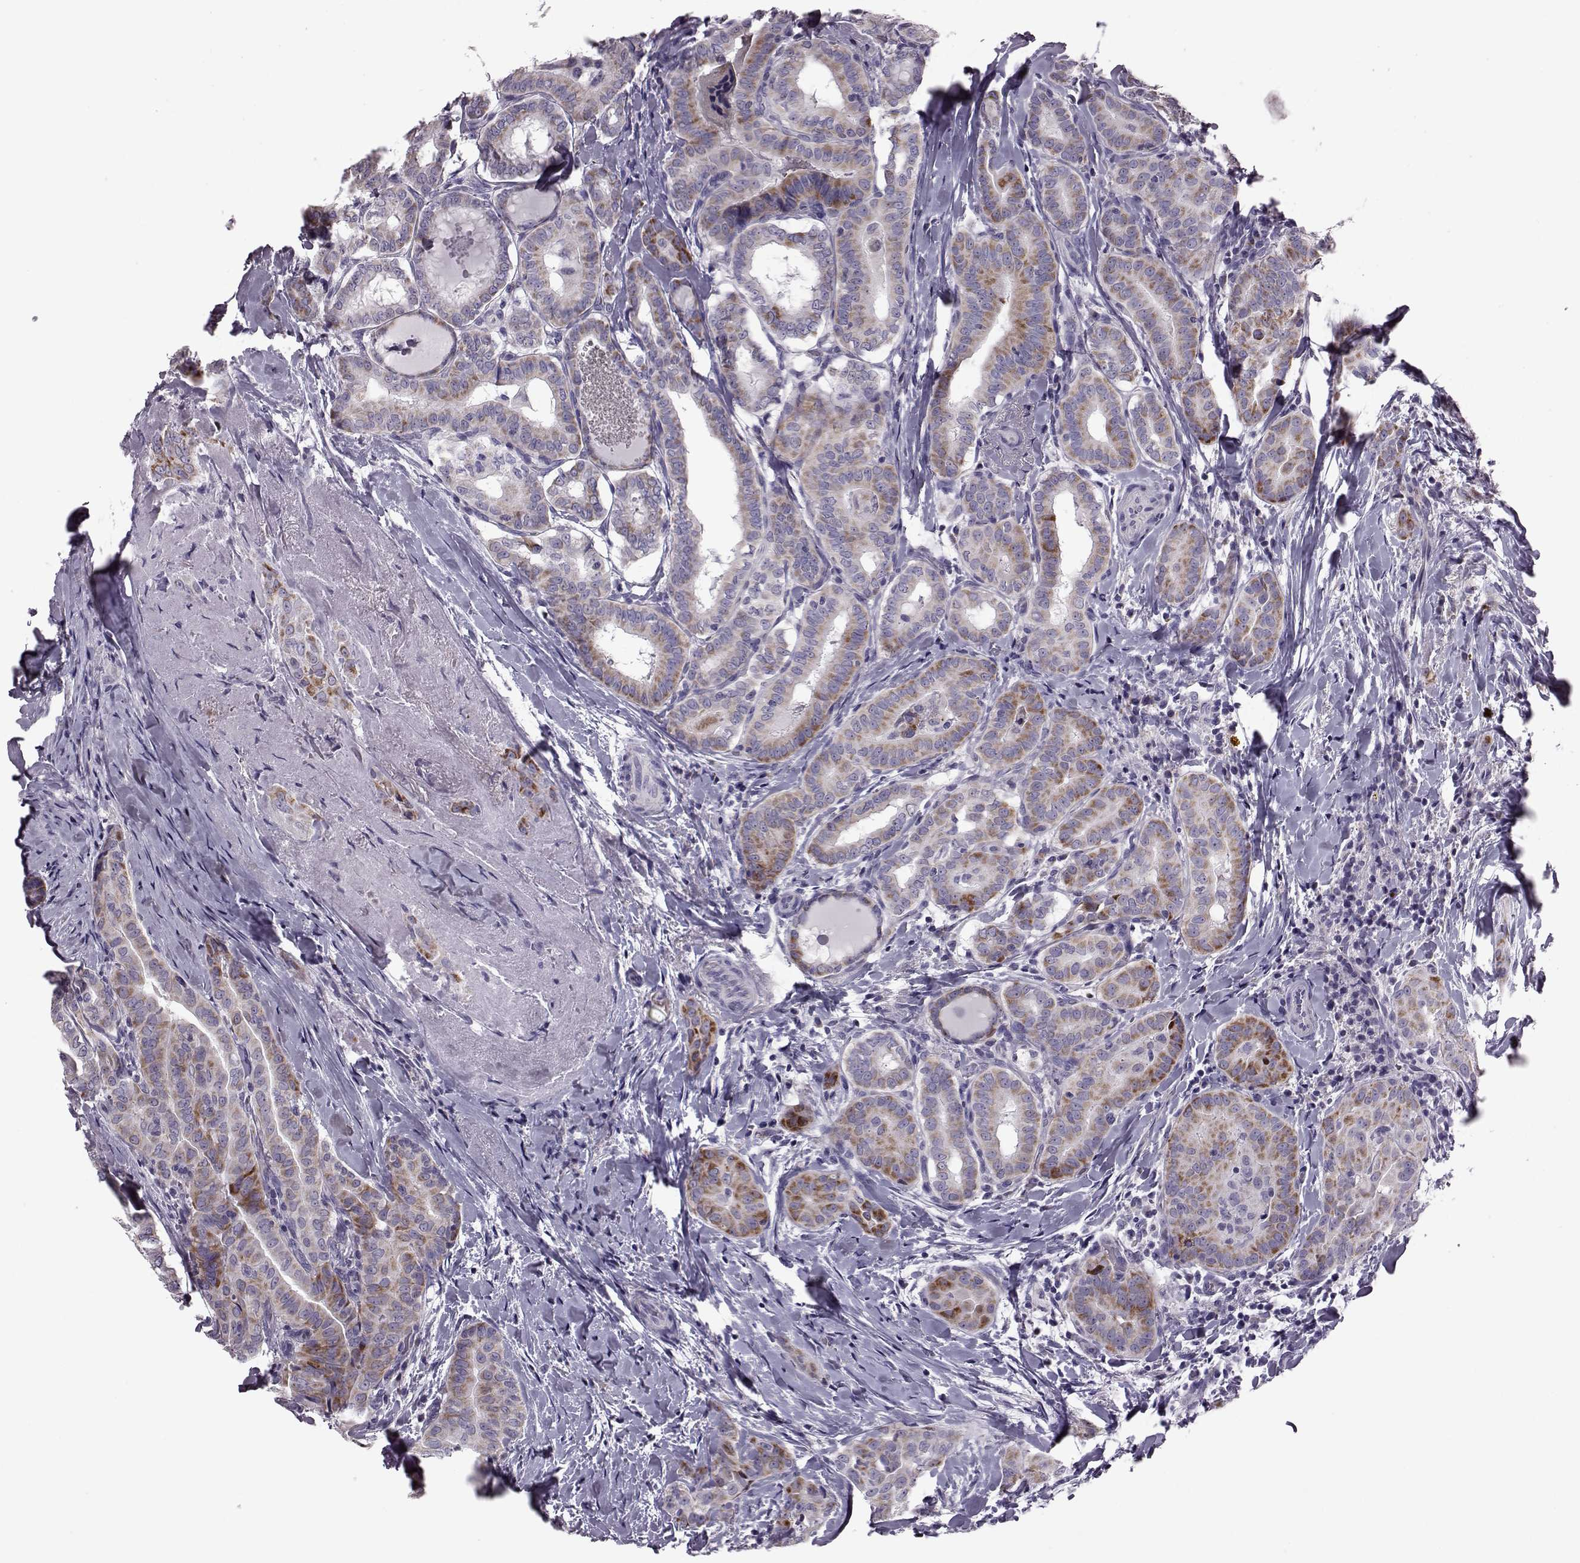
{"staining": {"intensity": "moderate", "quantity": ">75%", "location": "cytoplasmic/membranous"}, "tissue": "thyroid cancer", "cell_type": "Tumor cells", "image_type": "cancer", "snomed": [{"axis": "morphology", "description": "Papillary adenocarcinoma, NOS"}, {"axis": "morphology", "description": "Papillary adenoma metastatic"}, {"axis": "topography", "description": "Thyroid gland"}], "caption": "Brown immunohistochemical staining in thyroid papillary adenocarcinoma displays moderate cytoplasmic/membranous positivity in approximately >75% of tumor cells. (Stains: DAB (3,3'-diaminobenzidine) in brown, nuclei in blue, Microscopy: brightfield microscopy at high magnification).", "gene": "RIMS2", "patient": {"sex": "female", "age": 50}}